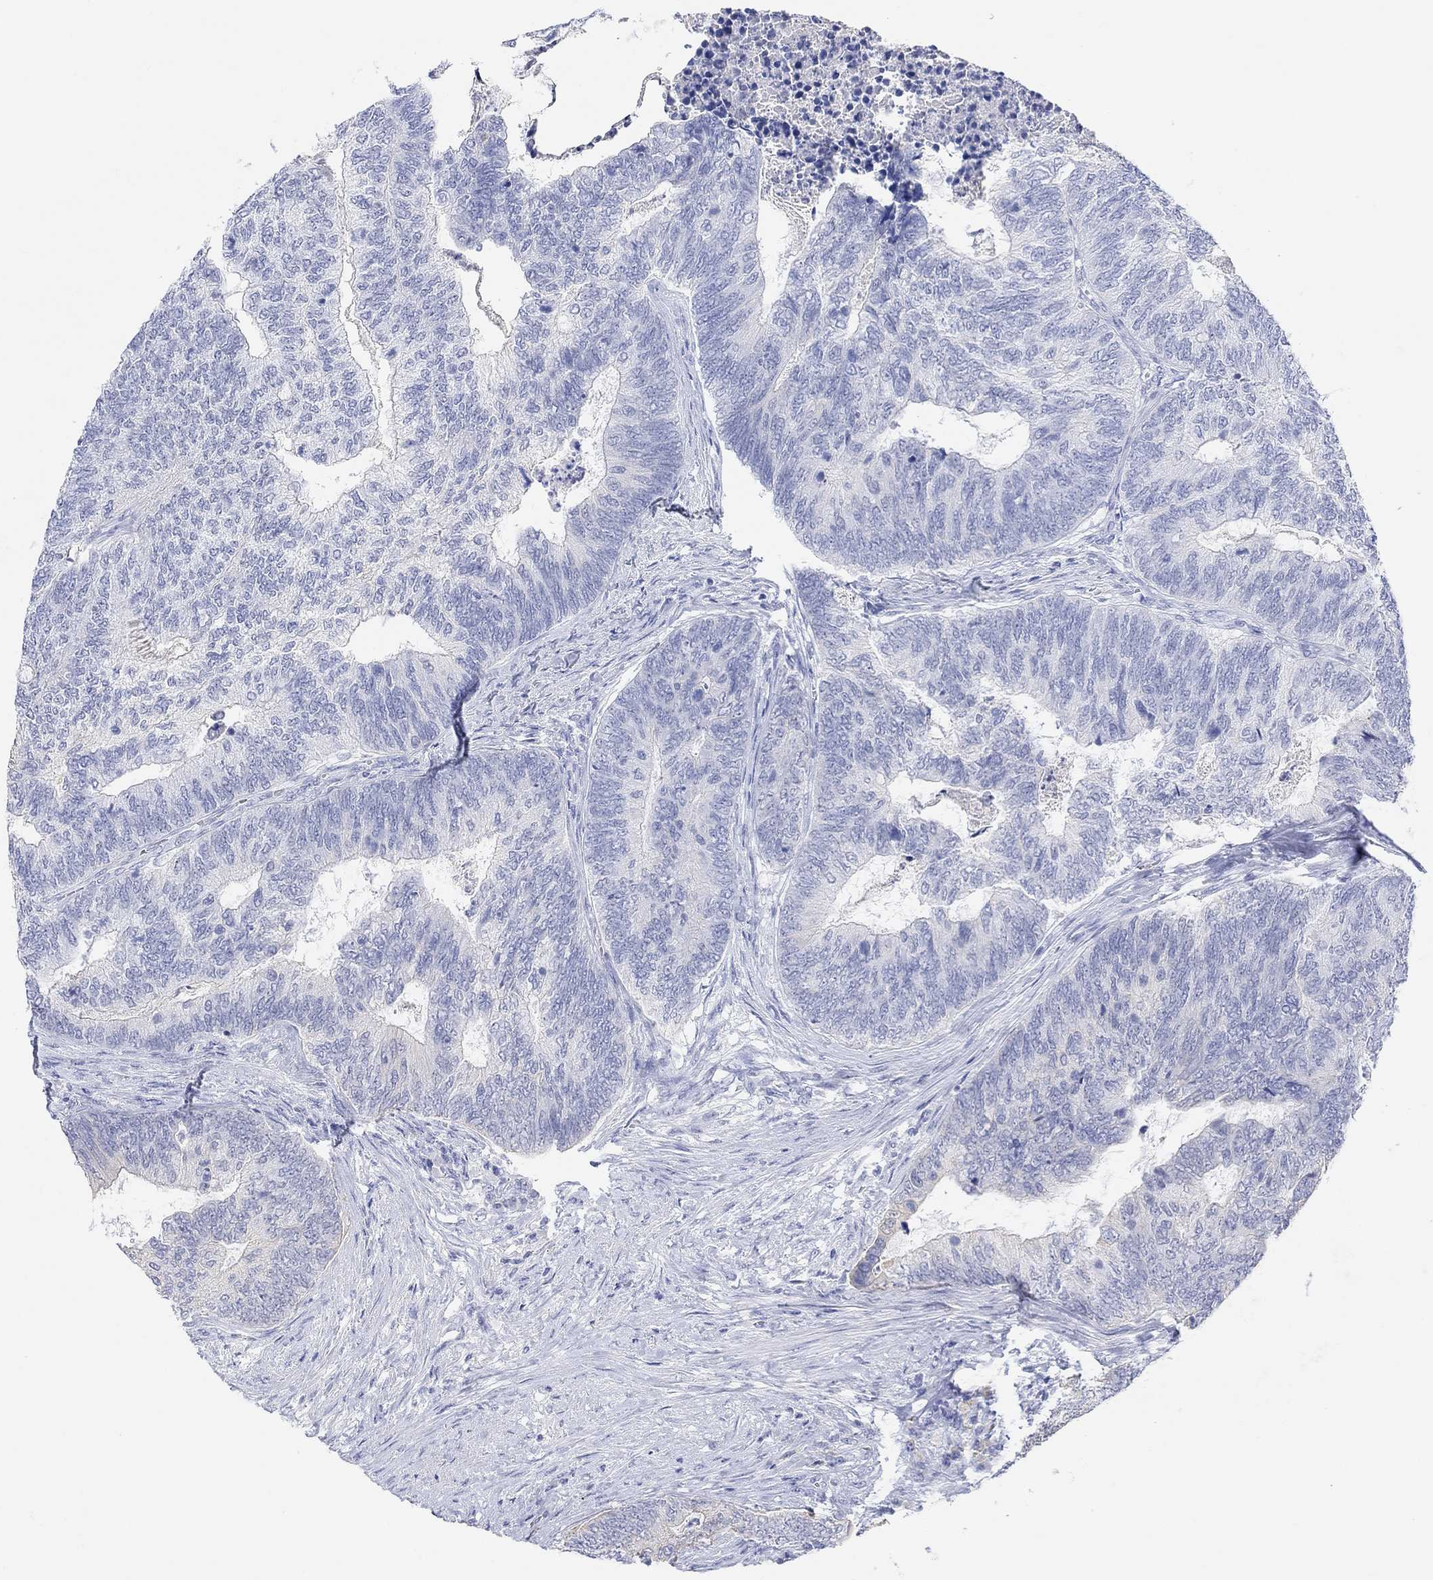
{"staining": {"intensity": "negative", "quantity": "none", "location": "none"}, "tissue": "colorectal cancer", "cell_type": "Tumor cells", "image_type": "cancer", "snomed": [{"axis": "morphology", "description": "Adenocarcinoma, NOS"}, {"axis": "topography", "description": "Colon"}], "caption": "Immunohistochemistry (IHC) histopathology image of human colorectal cancer (adenocarcinoma) stained for a protein (brown), which exhibits no staining in tumor cells.", "gene": "TYR", "patient": {"sex": "female", "age": 67}}